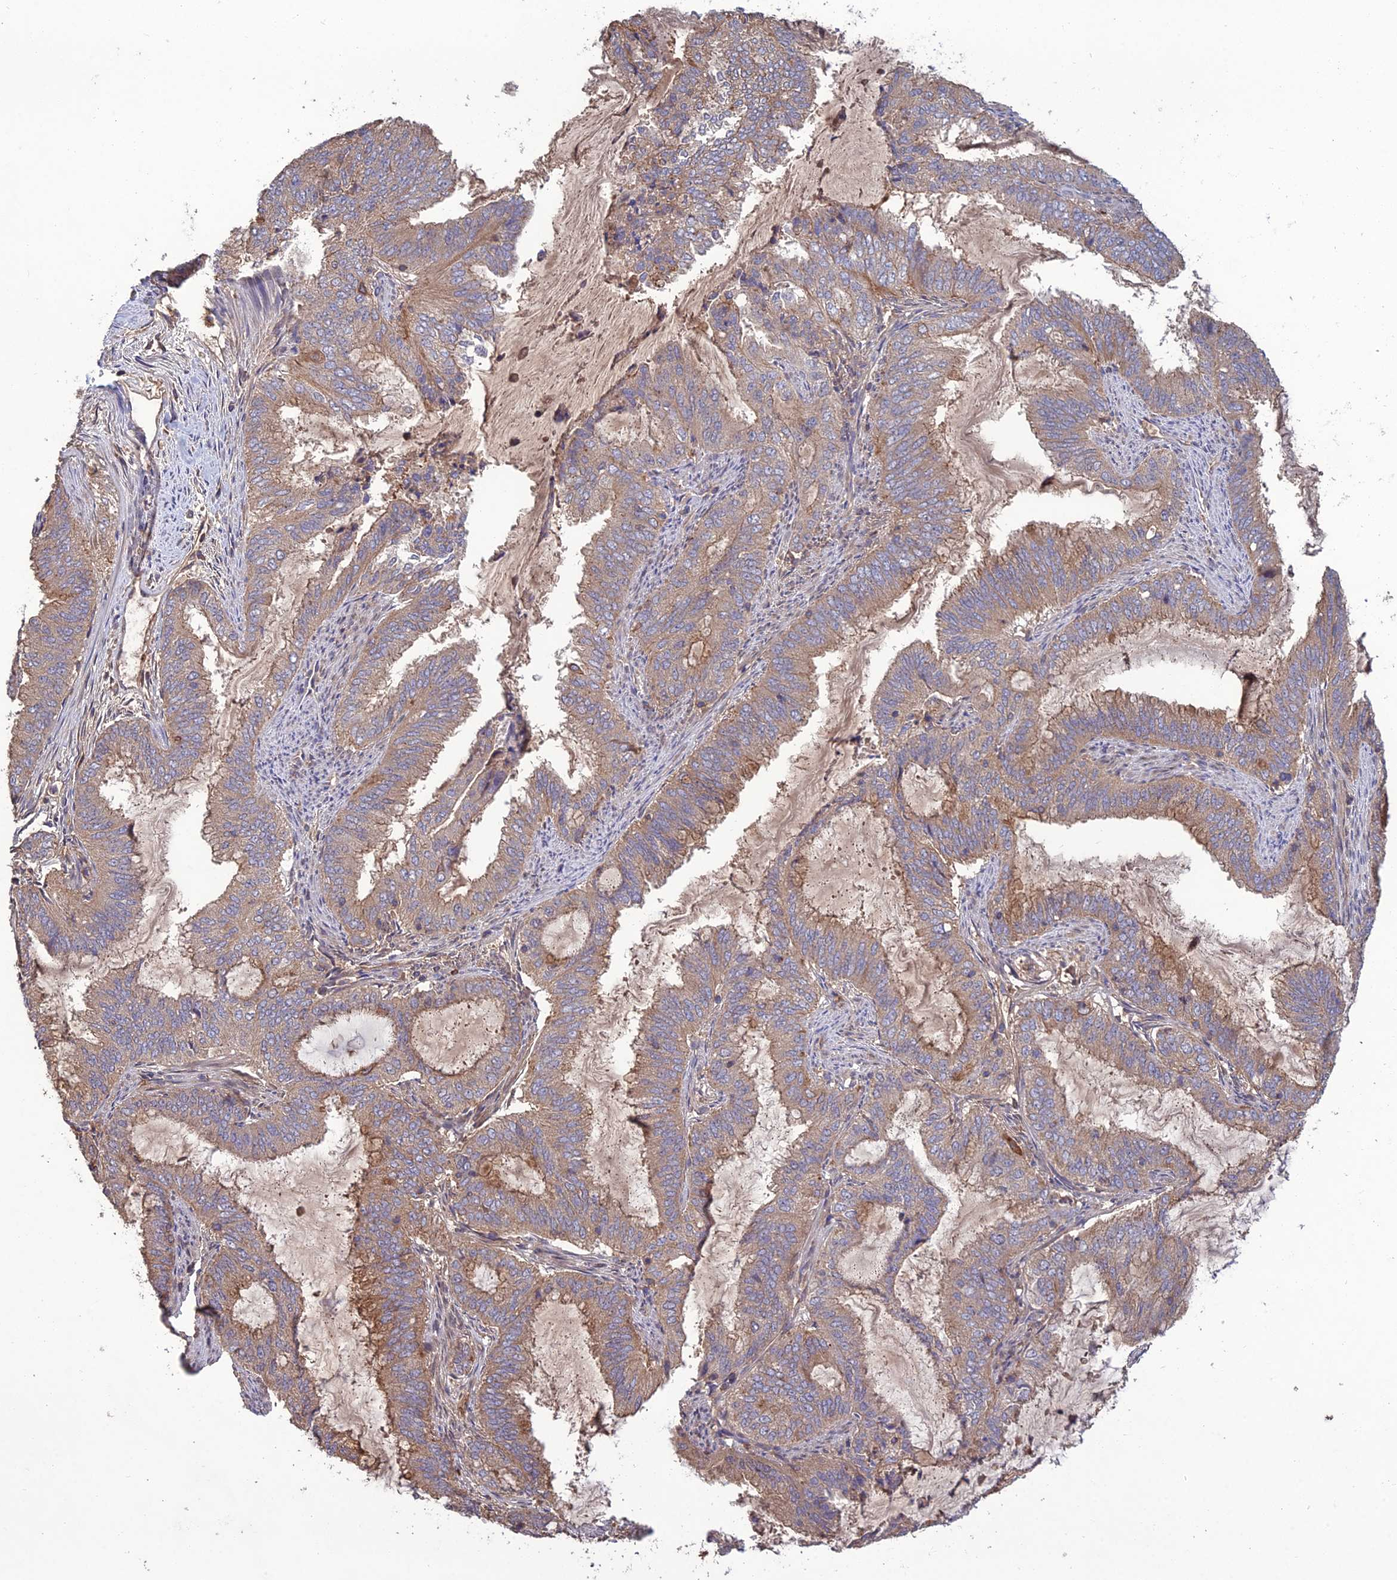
{"staining": {"intensity": "weak", "quantity": ">75%", "location": "cytoplasmic/membranous"}, "tissue": "endometrial cancer", "cell_type": "Tumor cells", "image_type": "cancer", "snomed": [{"axis": "morphology", "description": "Adenocarcinoma, NOS"}, {"axis": "topography", "description": "Endometrium"}], "caption": "Endometrial adenocarcinoma tissue demonstrates weak cytoplasmic/membranous staining in approximately >75% of tumor cells, visualized by immunohistochemistry. (DAB (3,3'-diaminobenzidine) = brown stain, brightfield microscopy at high magnification).", "gene": "GALR2", "patient": {"sex": "female", "age": 51}}